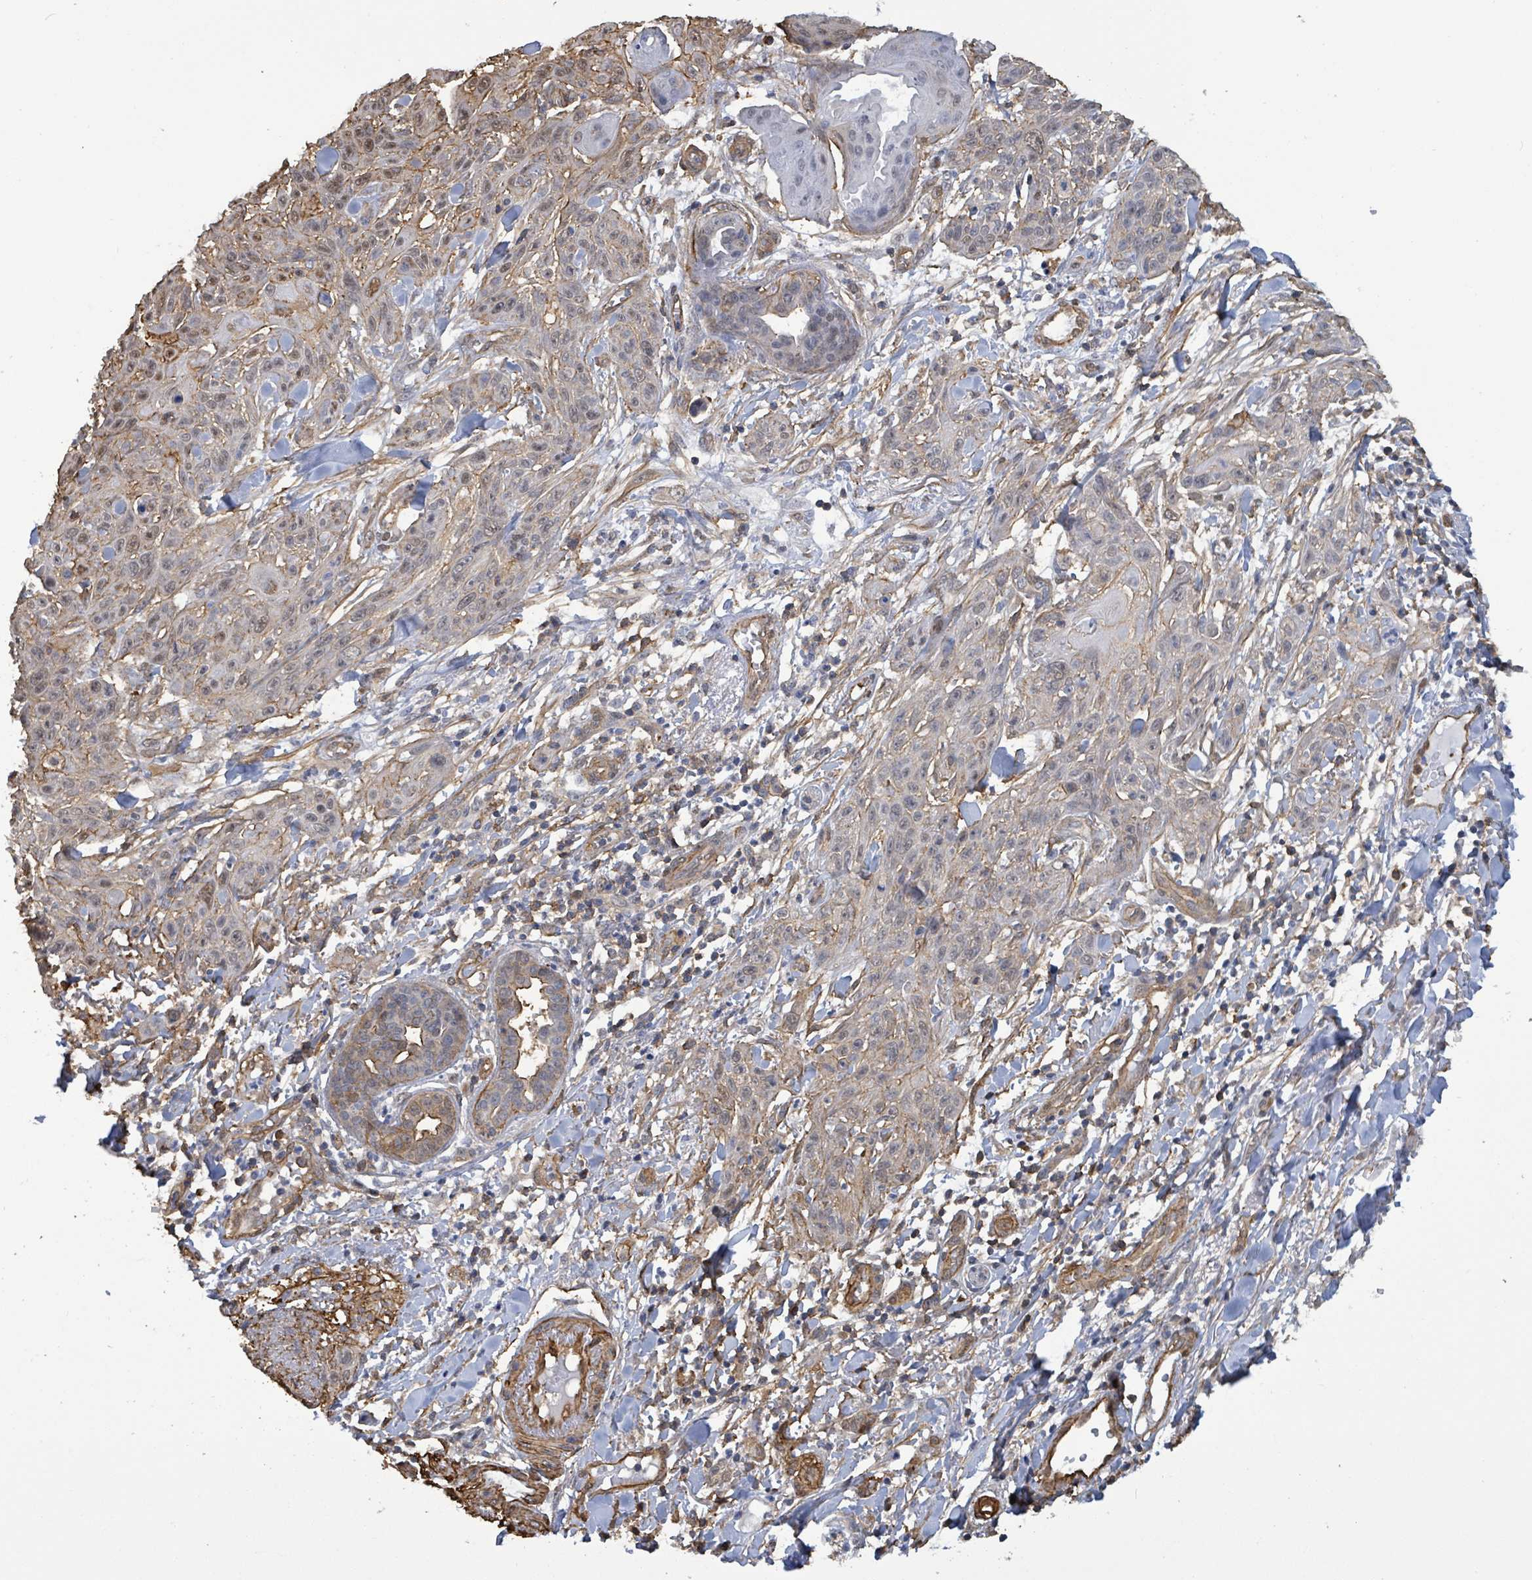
{"staining": {"intensity": "weak", "quantity": "<25%", "location": "cytoplasmic/membranous,nuclear"}, "tissue": "skin cancer", "cell_type": "Tumor cells", "image_type": "cancer", "snomed": [{"axis": "morphology", "description": "Squamous cell carcinoma, NOS"}, {"axis": "topography", "description": "Skin"}], "caption": "Immunohistochemical staining of human skin cancer (squamous cell carcinoma) reveals no significant positivity in tumor cells.", "gene": "PRKRIP1", "patient": {"sex": "male", "age": 86}}